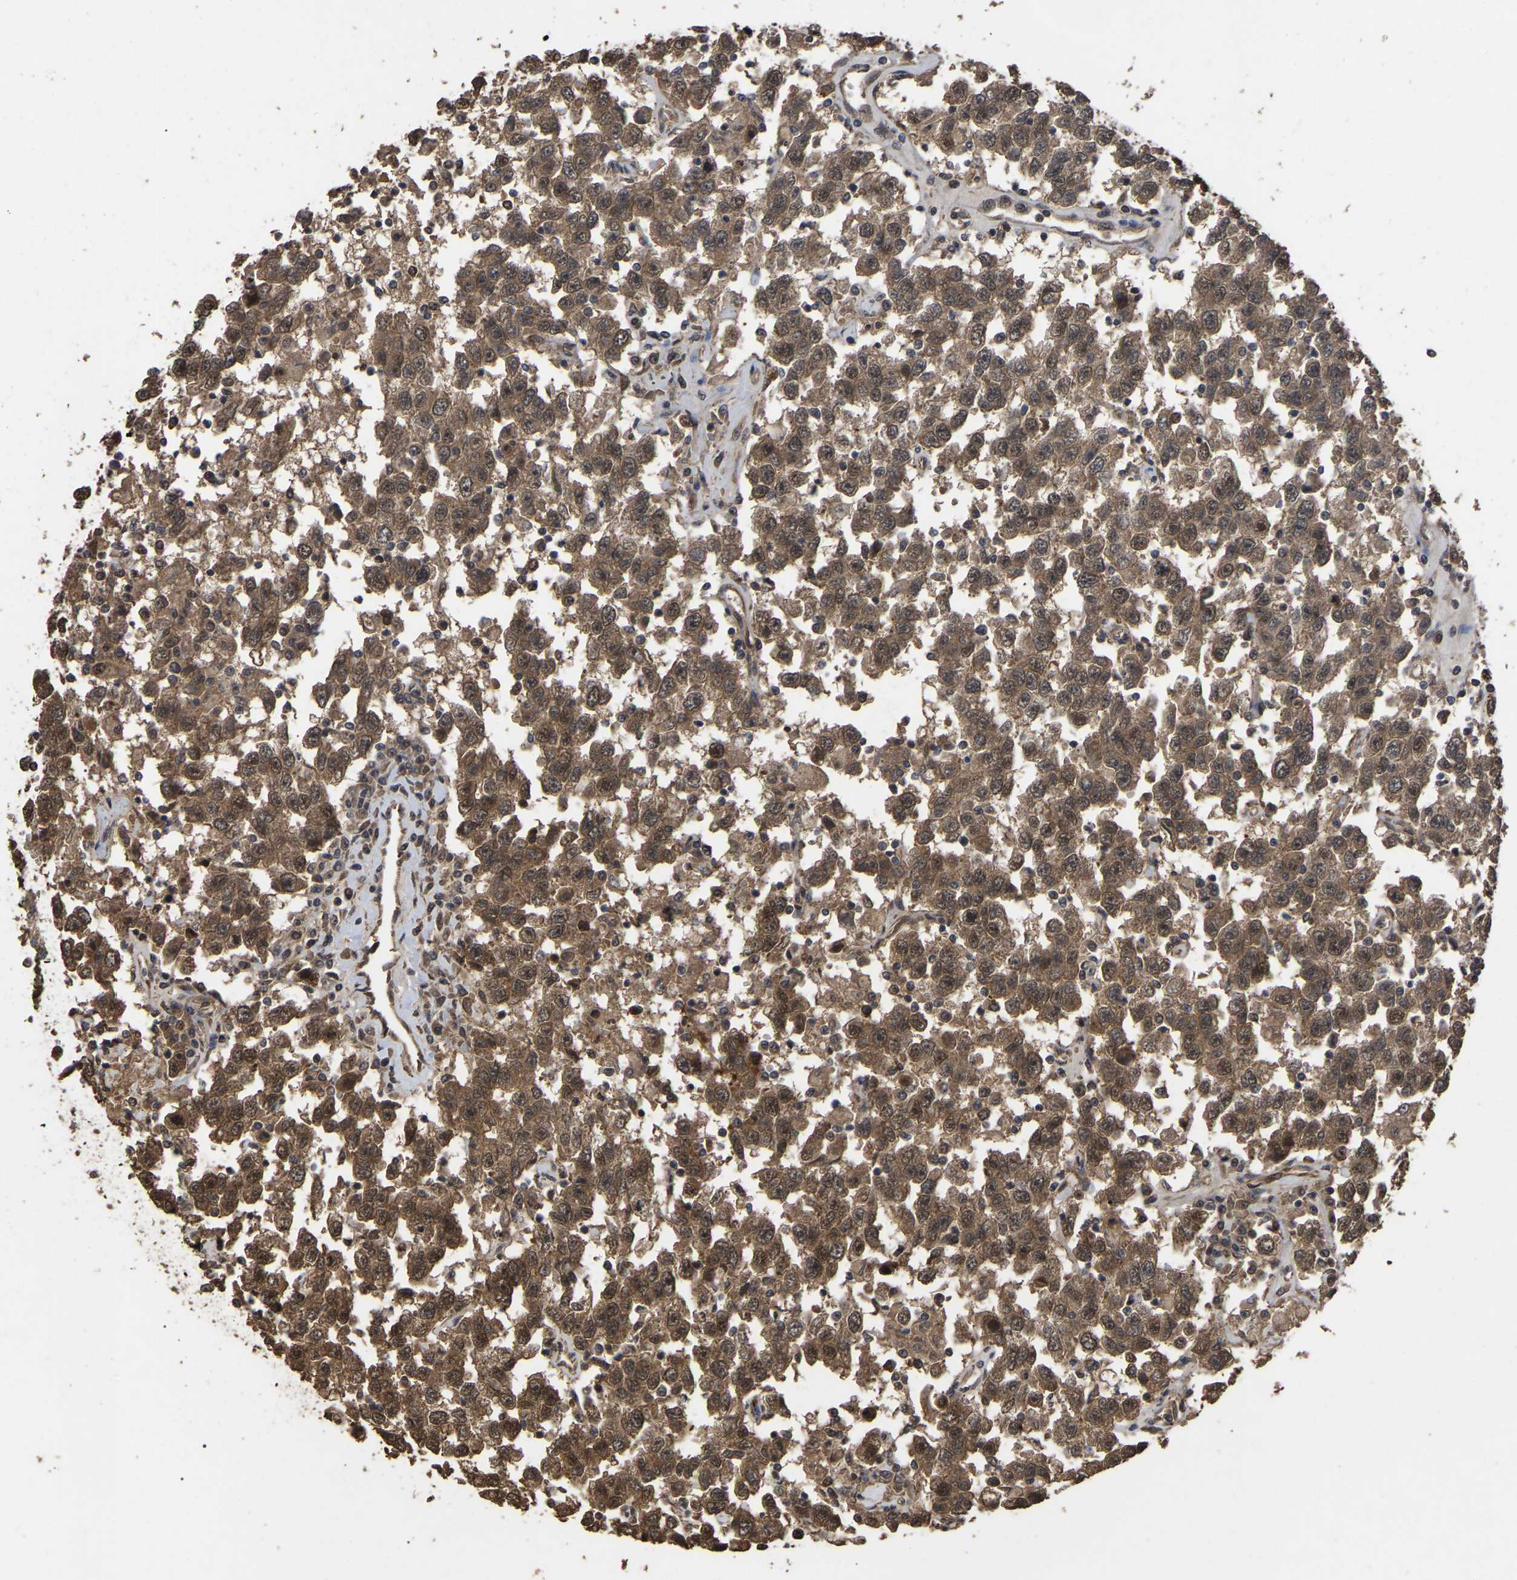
{"staining": {"intensity": "moderate", "quantity": ">75%", "location": "cytoplasmic/membranous,nuclear"}, "tissue": "testis cancer", "cell_type": "Tumor cells", "image_type": "cancer", "snomed": [{"axis": "morphology", "description": "Seminoma, NOS"}, {"axis": "topography", "description": "Testis"}], "caption": "IHC micrograph of neoplastic tissue: testis seminoma stained using immunohistochemistry exhibits medium levels of moderate protein expression localized specifically in the cytoplasmic/membranous and nuclear of tumor cells, appearing as a cytoplasmic/membranous and nuclear brown color.", "gene": "FAM161B", "patient": {"sex": "male", "age": 41}}